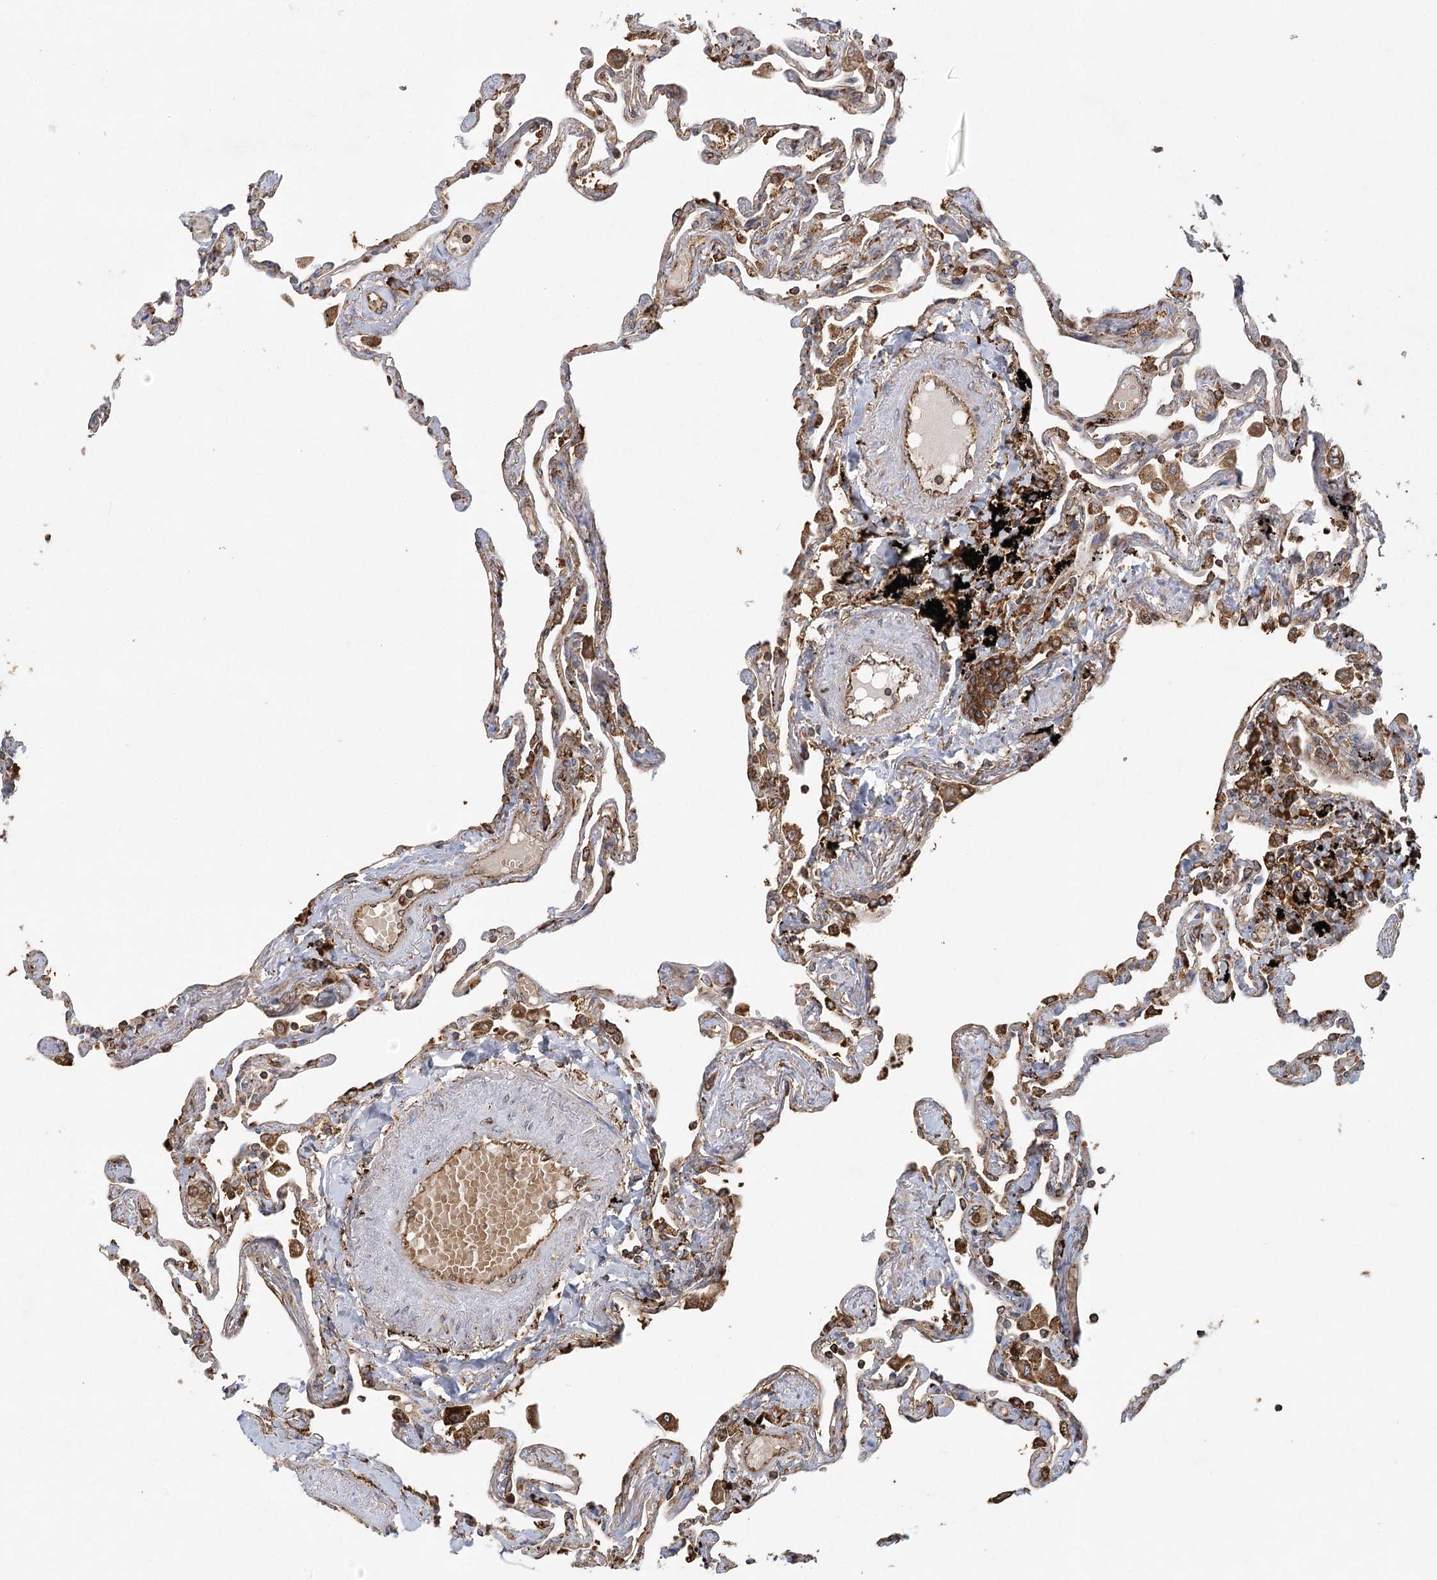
{"staining": {"intensity": "strong", "quantity": "25%-75%", "location": "cytoplasmic/membranous"}, "tissue": "lung", "cell_type": "Alveolar cells", "image_type": "normal", "snomed": [{"axis": "morphology", "description": "Normal tissue, NOS"}, {"axis": "topography", "description": "Lung"}], "caption": "A photomicrograph showing strong cytoplasmic/membranous expression in about 25%-75% of alveolar cells in unremarkable lung, as visualized by brown immunohistochemical staining.", "gene": "ACAP2", "patient": {"sex": "female", "age": 67}}